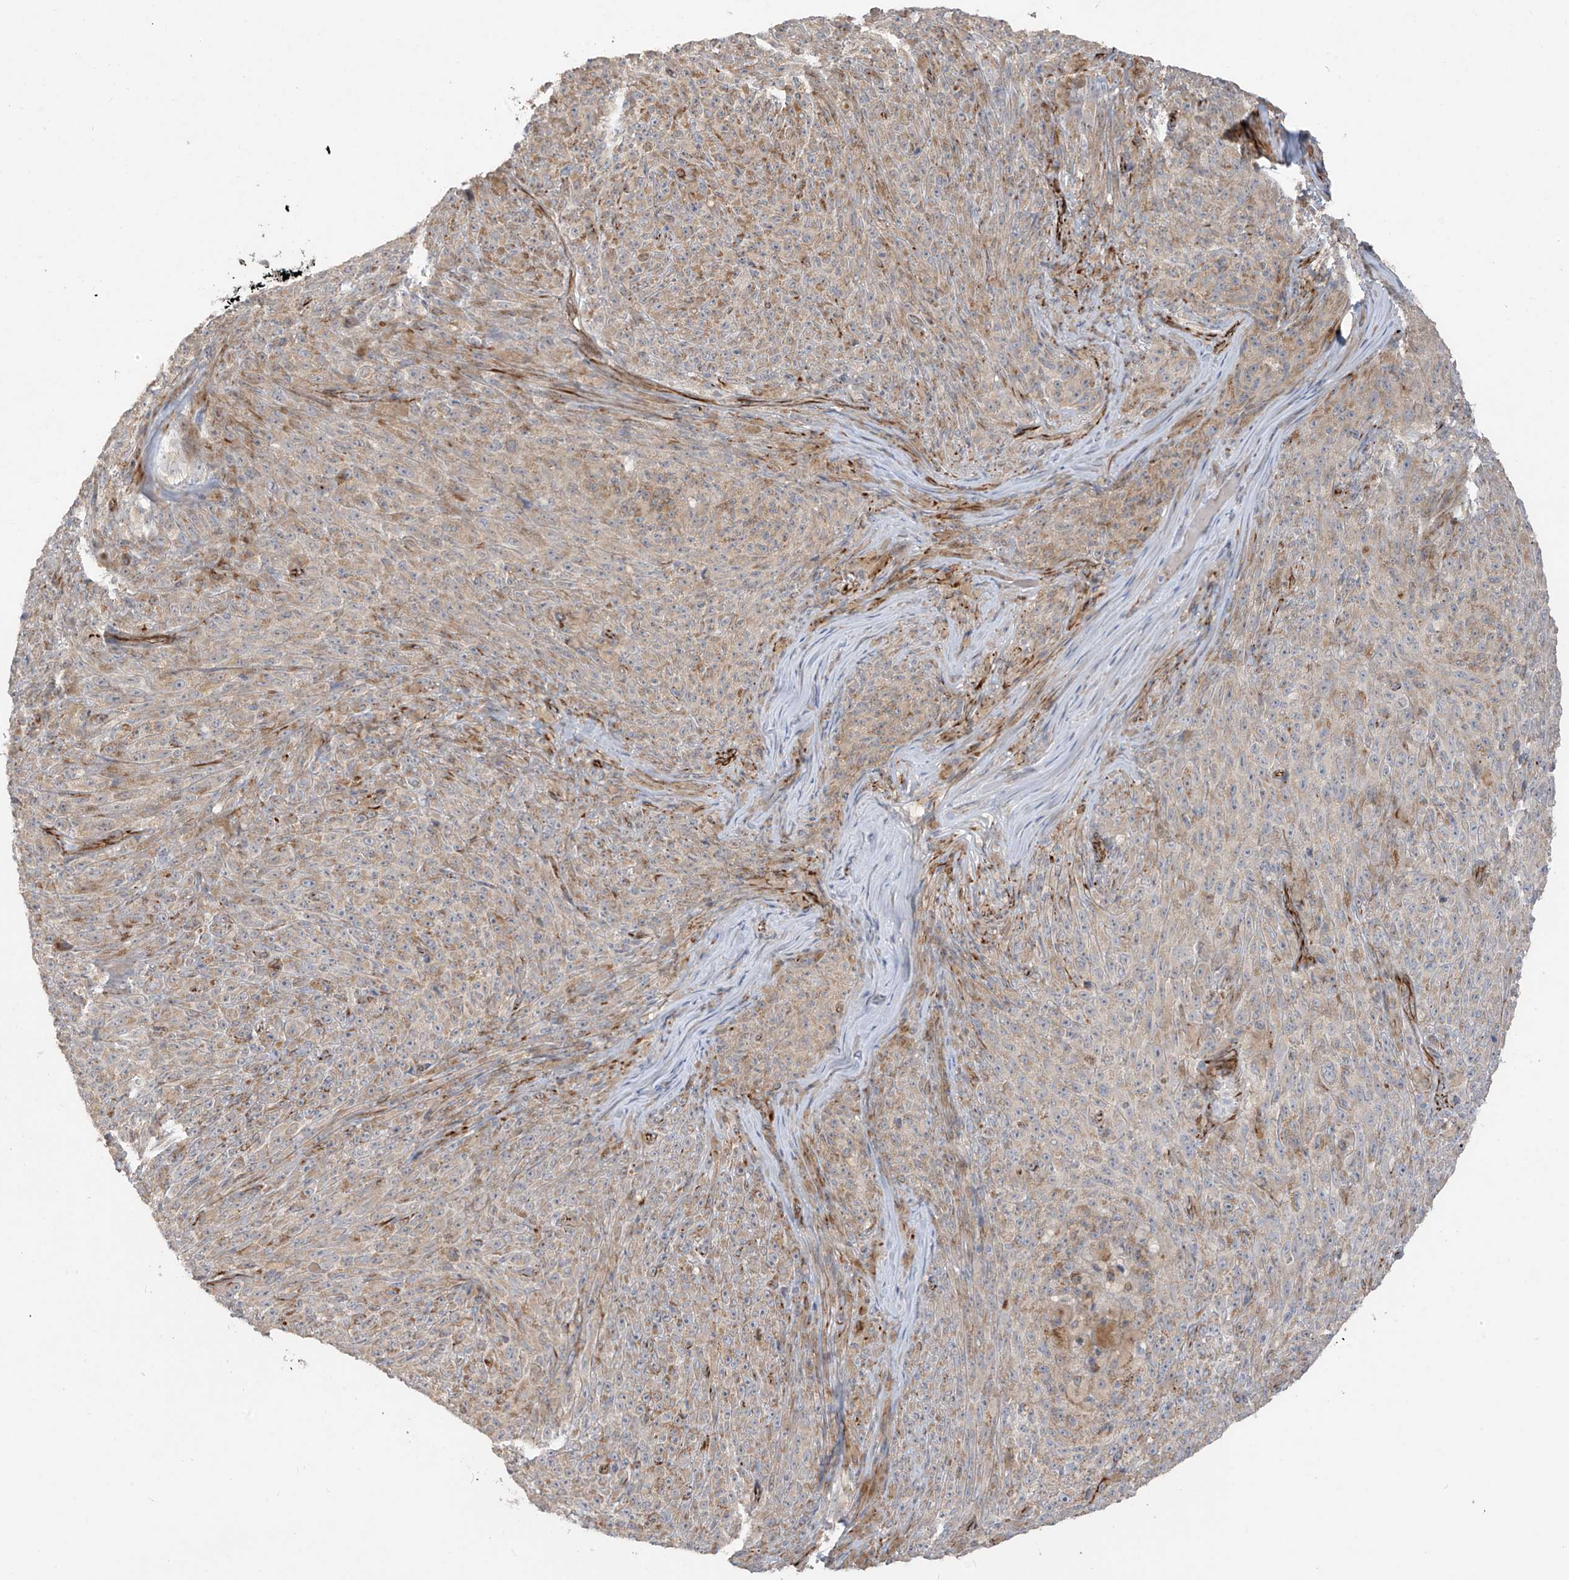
{"staining": {"intensity": "weak", "quantity": ">75%", "location": "cytoplasmic/membranous"}, "tissue": "melanoma", "cell_type": "Tumor cells", "image_type": "cancer", "snomed": [{"axis": "morphology", "description": "Malignant melanoma, NOS"}, {"axis": "topography", "description": "Skin"}], "caption": "Immunohistochemistry (IHC) (DAB) staining of malignant melanoma shows weak cytoplasmic/membranous protein staining in approximately >75% of tumor cells.", "gene": "DCDC2", "patient": {"sex": "female", "age": 82}}